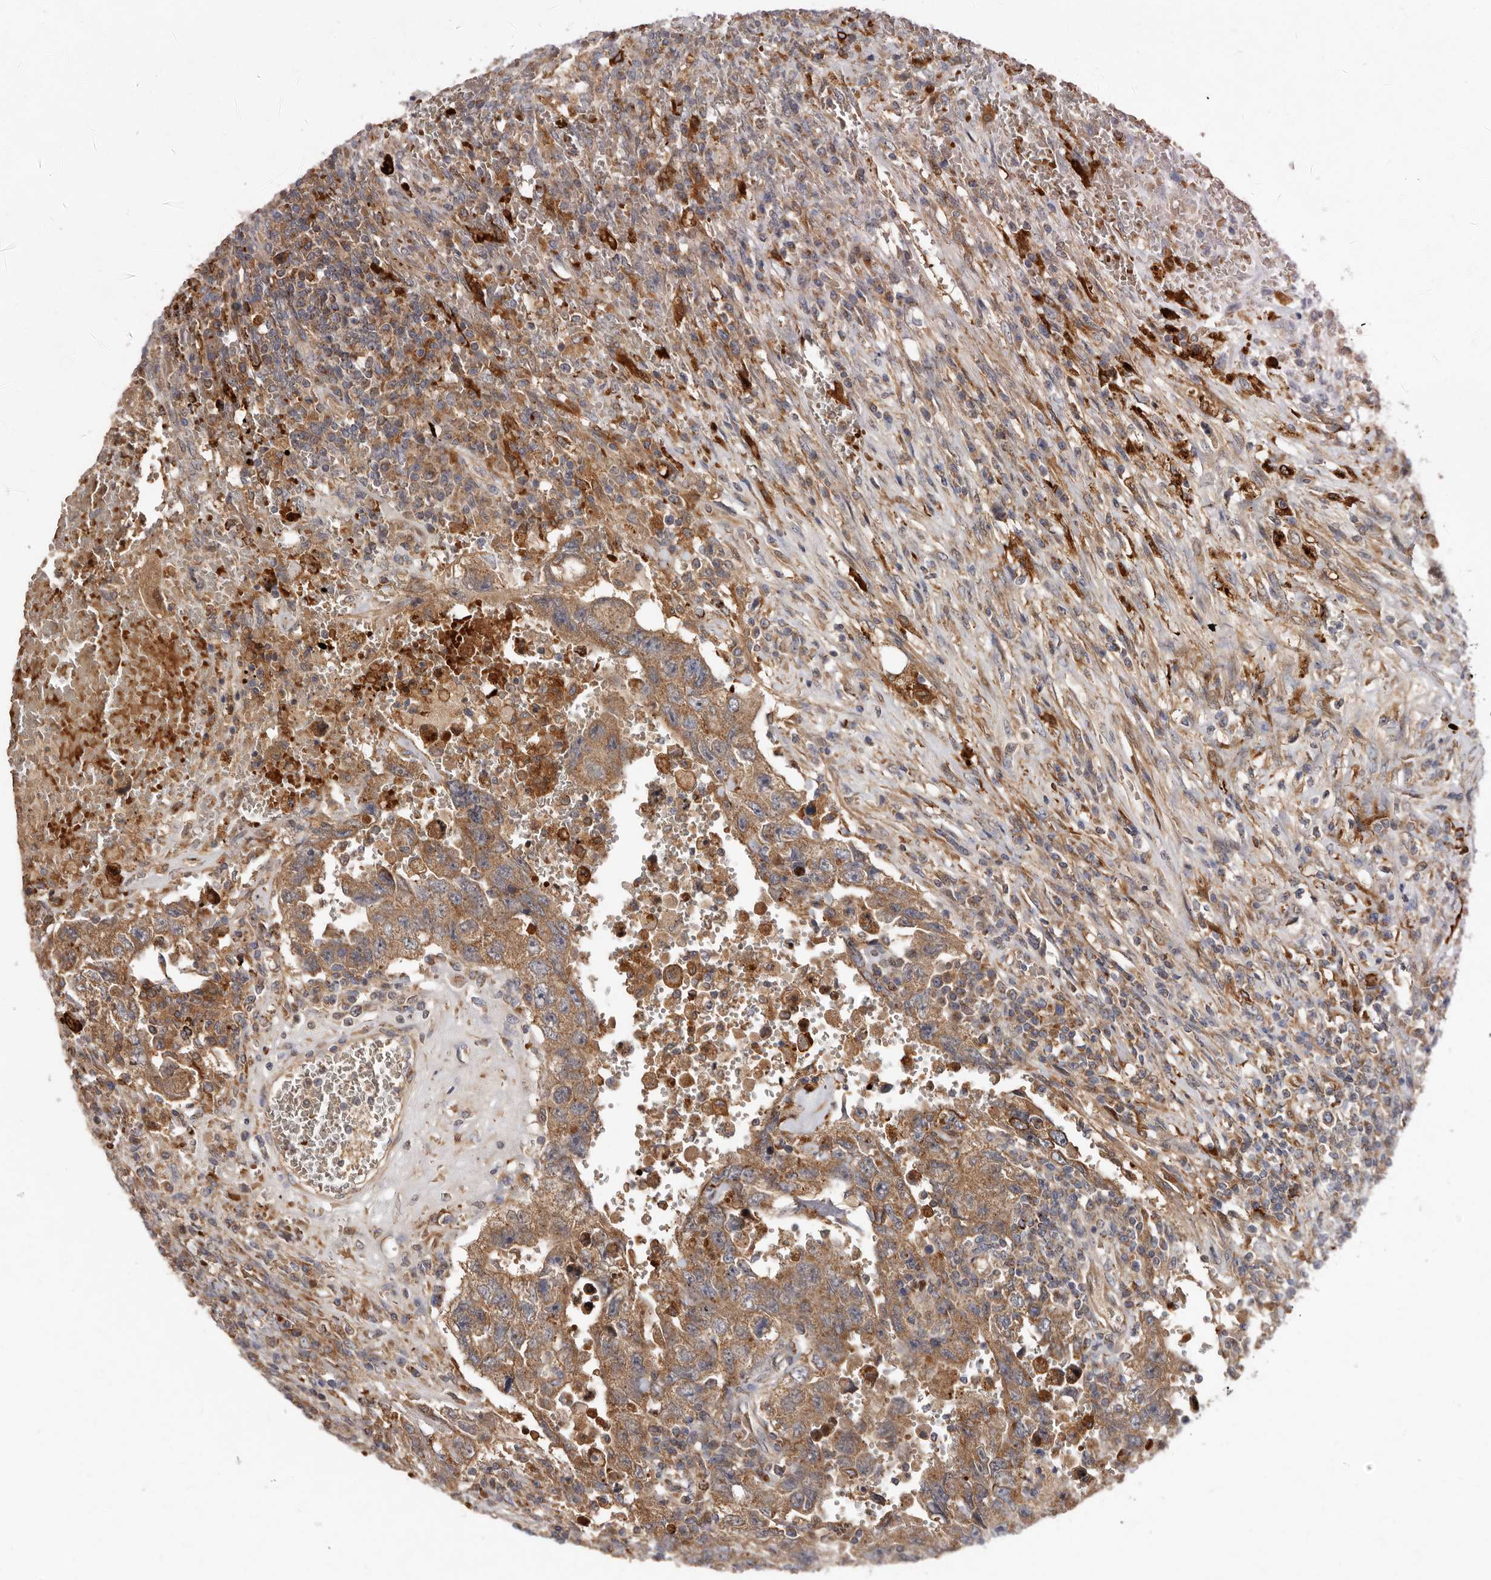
{"staining": {"intensity": "moderate", "quantity": ">75%", "location": "cytoplasmic/membranous"}, "tissue": "testis cancer", "cell_type": "Tumor cells", "image_type": "cancer", "snomed": [{"axis": "morphology", "description": "Carcinoma, Embryonal, NOS"}, {"axis": "topography", "description": "Testis"}], "caption": "There is medium levels of moderate cytoplasmic/membranous expression in tumor cells of testis embryonal carcinoma, as demonstrated by immunohistochemical staining (brown color).", "gene": "GOT1L1", "patient": {"sex": "male", "age": 26}}